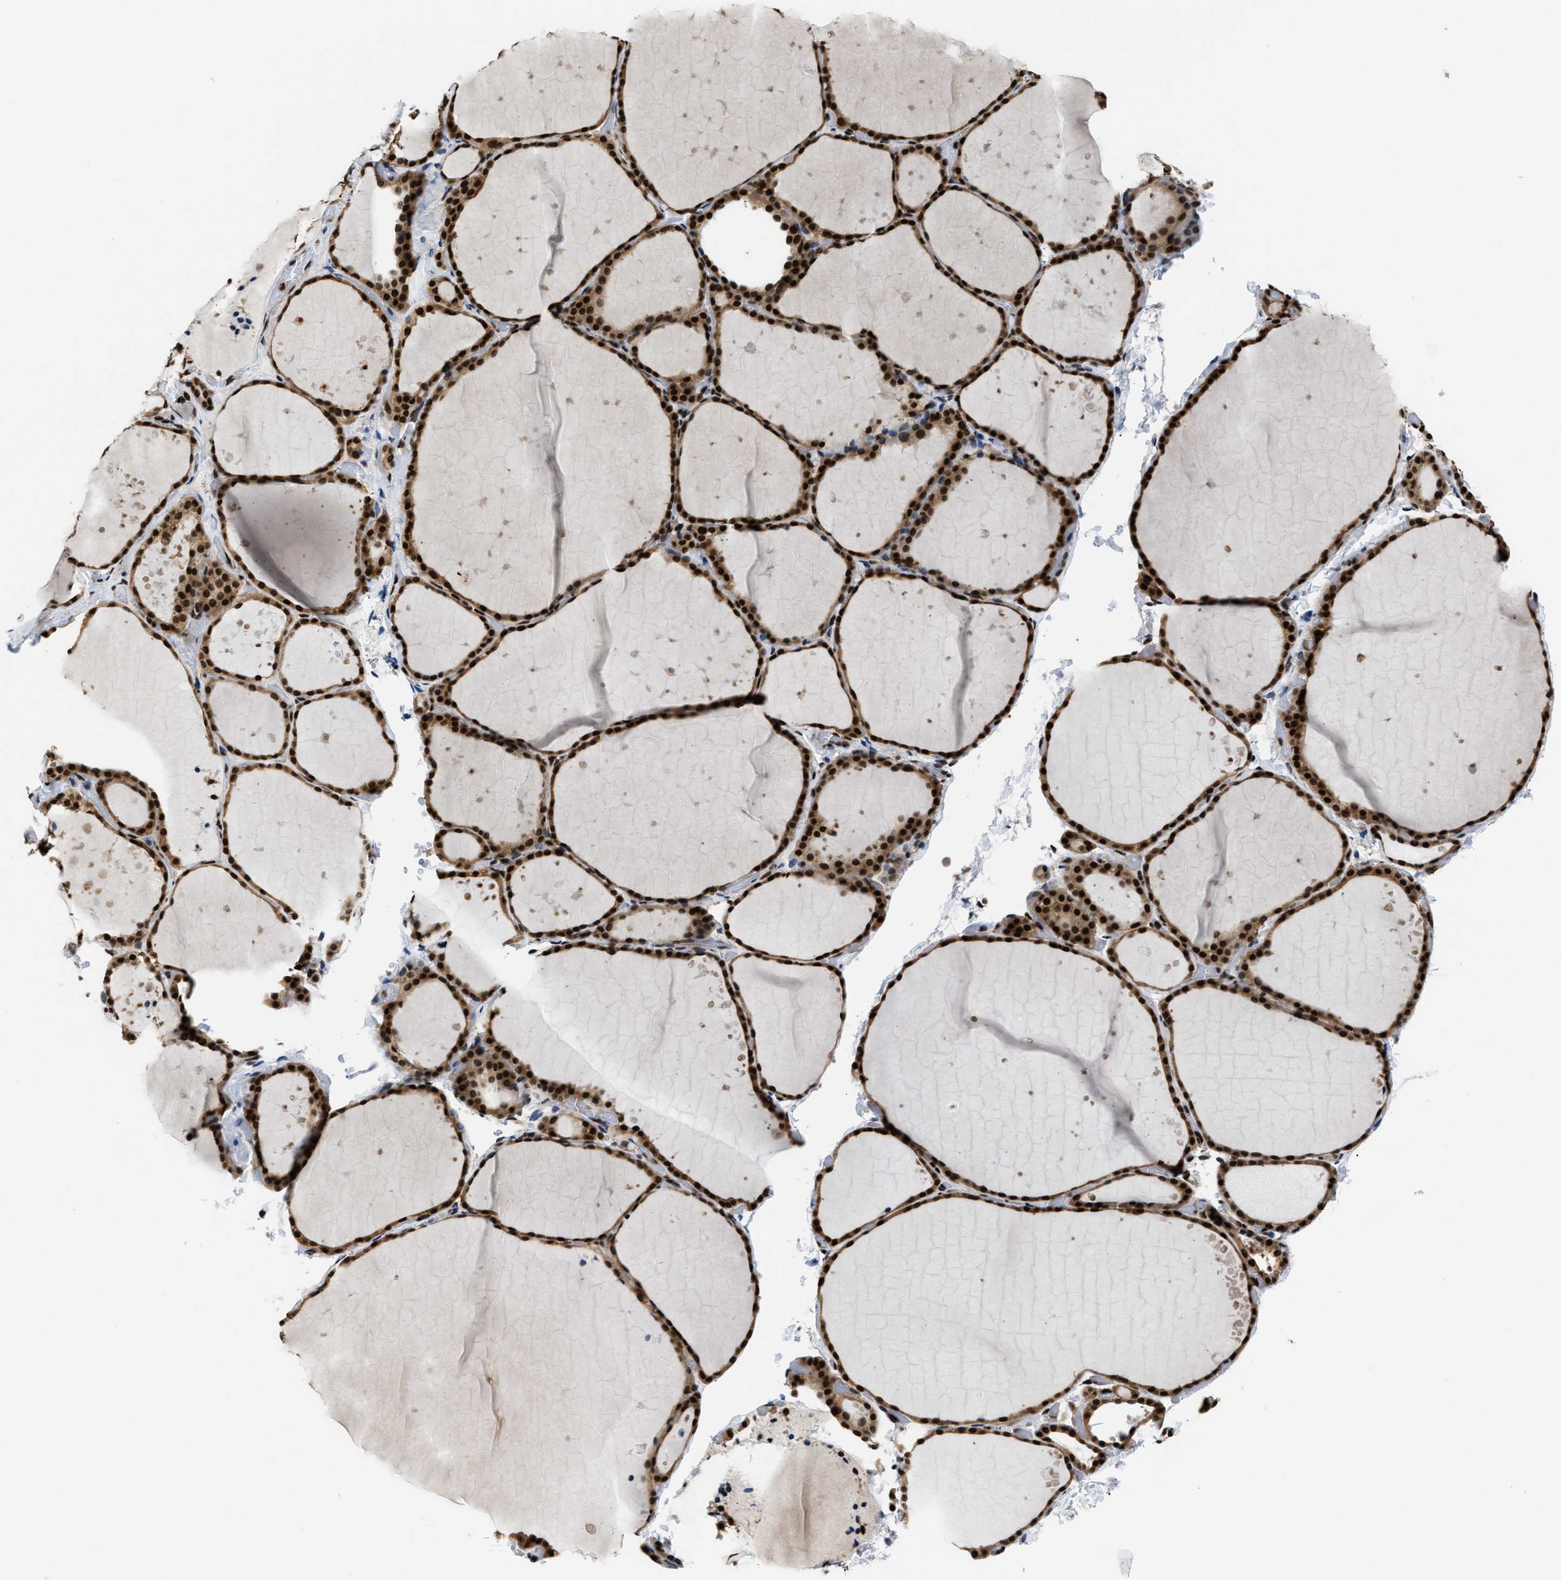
{"staining": {"intensity": "strong", "quantity": ">75%", "location": "cytoplasmic/membranous,nuclear"}, "tissue": "thyroid gland", "cell_type": "Glandular cells", "image_type": "normal", "snomed": [{"axis": "morphology", "description": "Normal tissue, NOS"}, {"axis": "topography", "description": "Thyroid gland"}], "caption": "Brown immunohistochemical staining in benign human thyroid gland displays strong cytoplasmic/membranous,nuclear positivity in approximately >75% of glandular cells. Using DAB (3,3'-diaminobenzidine) (brown) and hematoxylin (blue) stains, captured at high magnification using brightfield microscopy.", "gene": "CCNDBP1", "patient": {"sex": "female", "age": 44}}